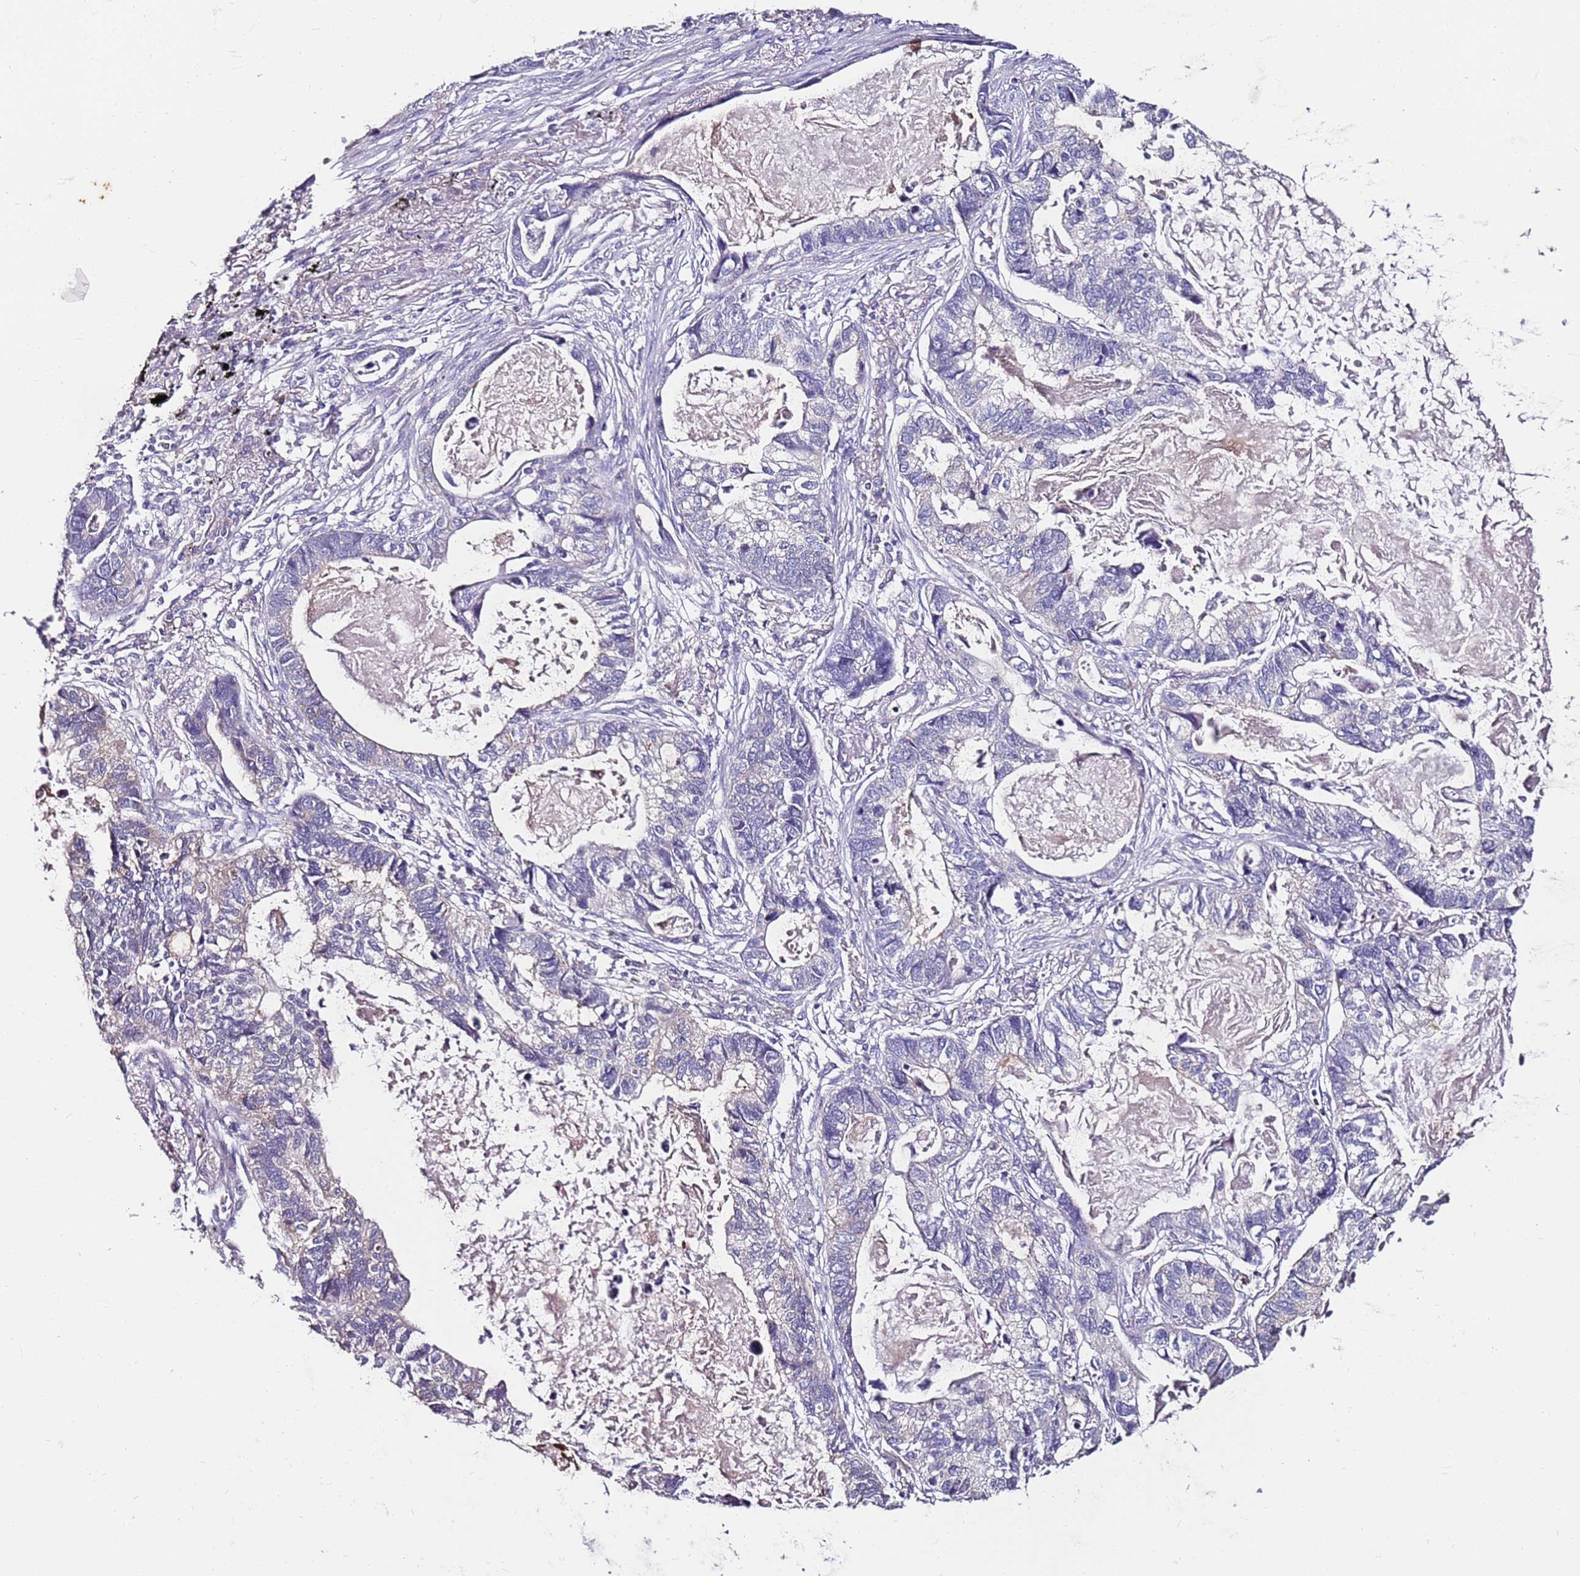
{"staining": {"intensity": "weak", "quantity": "<25%", "location": "cytoplasmic/membranous"}, "tissue": "lung cancer", "cell_type": "Tumor cells", "image_type": "cancer", "snomed": [{"axis": "morphology", "description": "Adenocarcinoma, NOS"}, {"axis": "topography", "description": "Lung"}], "caption": "Immunohistochemical staining of lung adenocarcinoma reveals no significant staining in tumor cells. Brightfield microscopy of immunohistochemistry (IHC) stained with DAB (3,3'-diaminobenzidine) (brown) and hematoxylin (blue), captured at high magnification.", "gene": "SRRM5", "patient": {"sex": "male", "age": 67}}